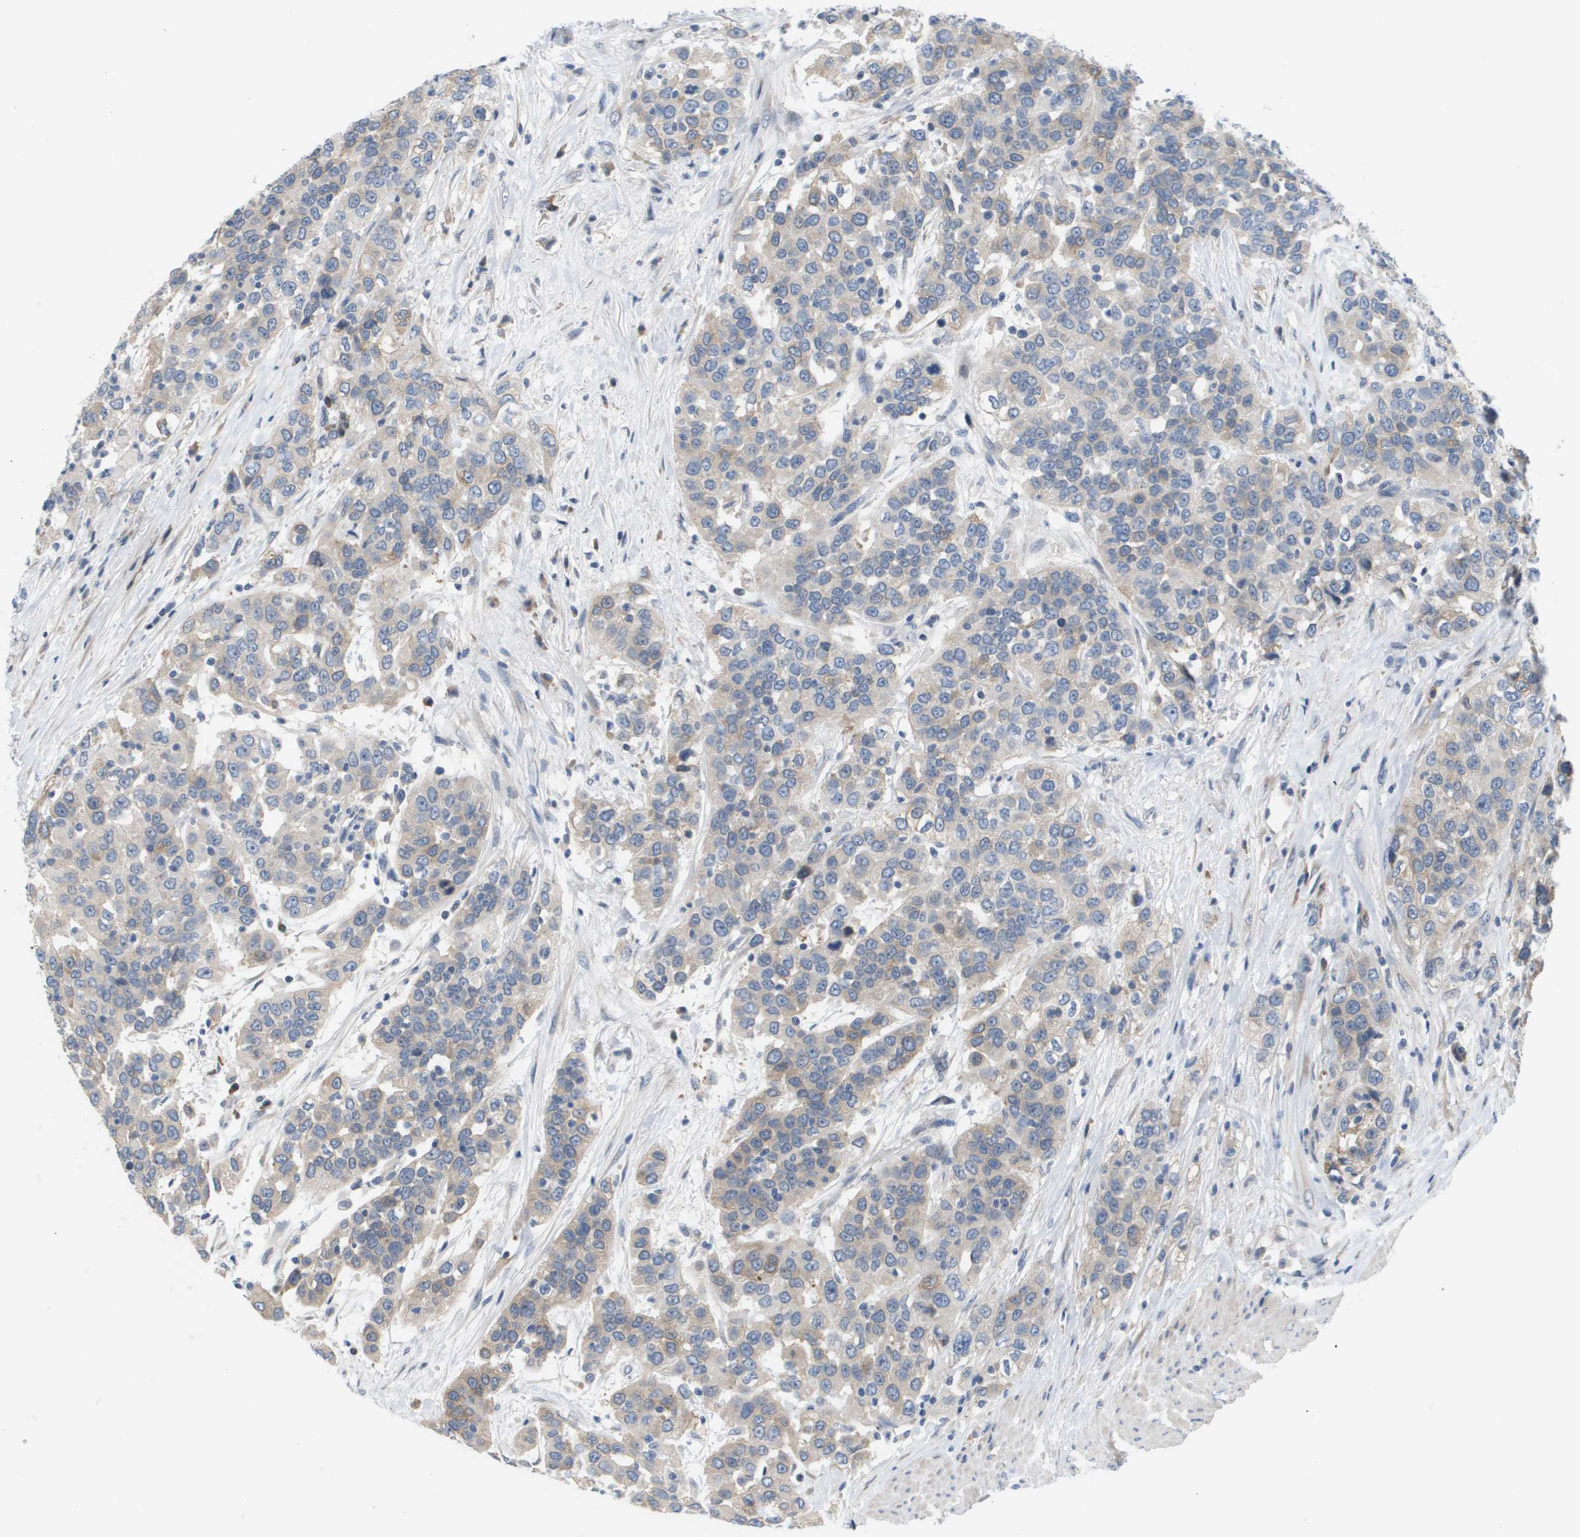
{"staining": {"intensity": "weak", "quantity": "25%-75%", "location": "cytoplasmic/membranous"}, "tissue": "urothelial cancer", "cell_type": "Tumor cells", "image_type": "cancer", "snomed": [{"axis": "morphology", "description": "Urothelial carcinoma, High grade"}, {"axis": "topography", "description": "Urinary bladder"}], "caption": "This micrograph exhibits immunohistochemistry staining of human urothelial cancer, with low weak cytoplasmic/membranous positivity in about 25%-75% of tumor cells.", "gene": "MARCHF8", "patient": {"sex": "female", "age": 80}}